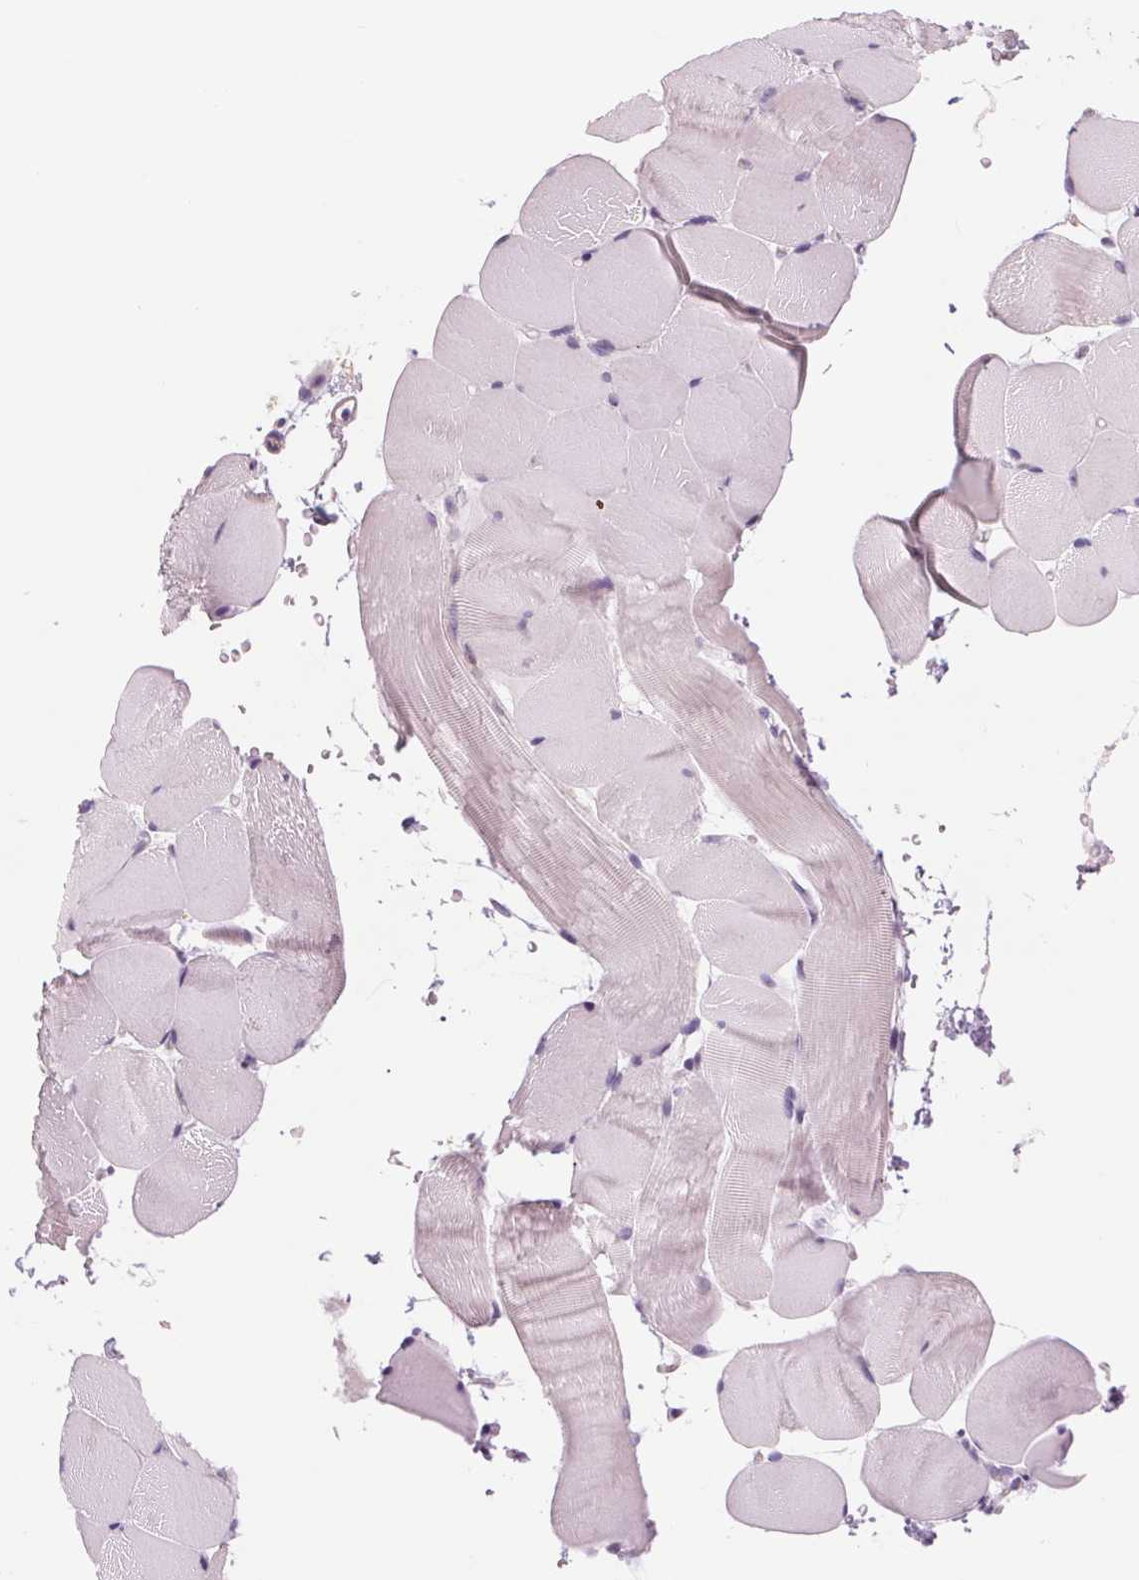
{"staining": {"intensity": "negative", "quantity": "none", "location": "none"}, "tissue": "skeletal muscle", "cell_type": "Myocytes", "image_type": "normal", "snomed": [{"axis": "morphology", "description": "Normal tissue, NOS"}, {"axis": "topography", "description": "Skeletal muscle"}], "caption": "Immunohistochemistry (IHC) histopathology image of unremarkable skeletal muscle stained for a protein (brown), which shows no expression in myocytes.", "gene": "SAMD5", "patient": {"sex": "female", "age": 37}}